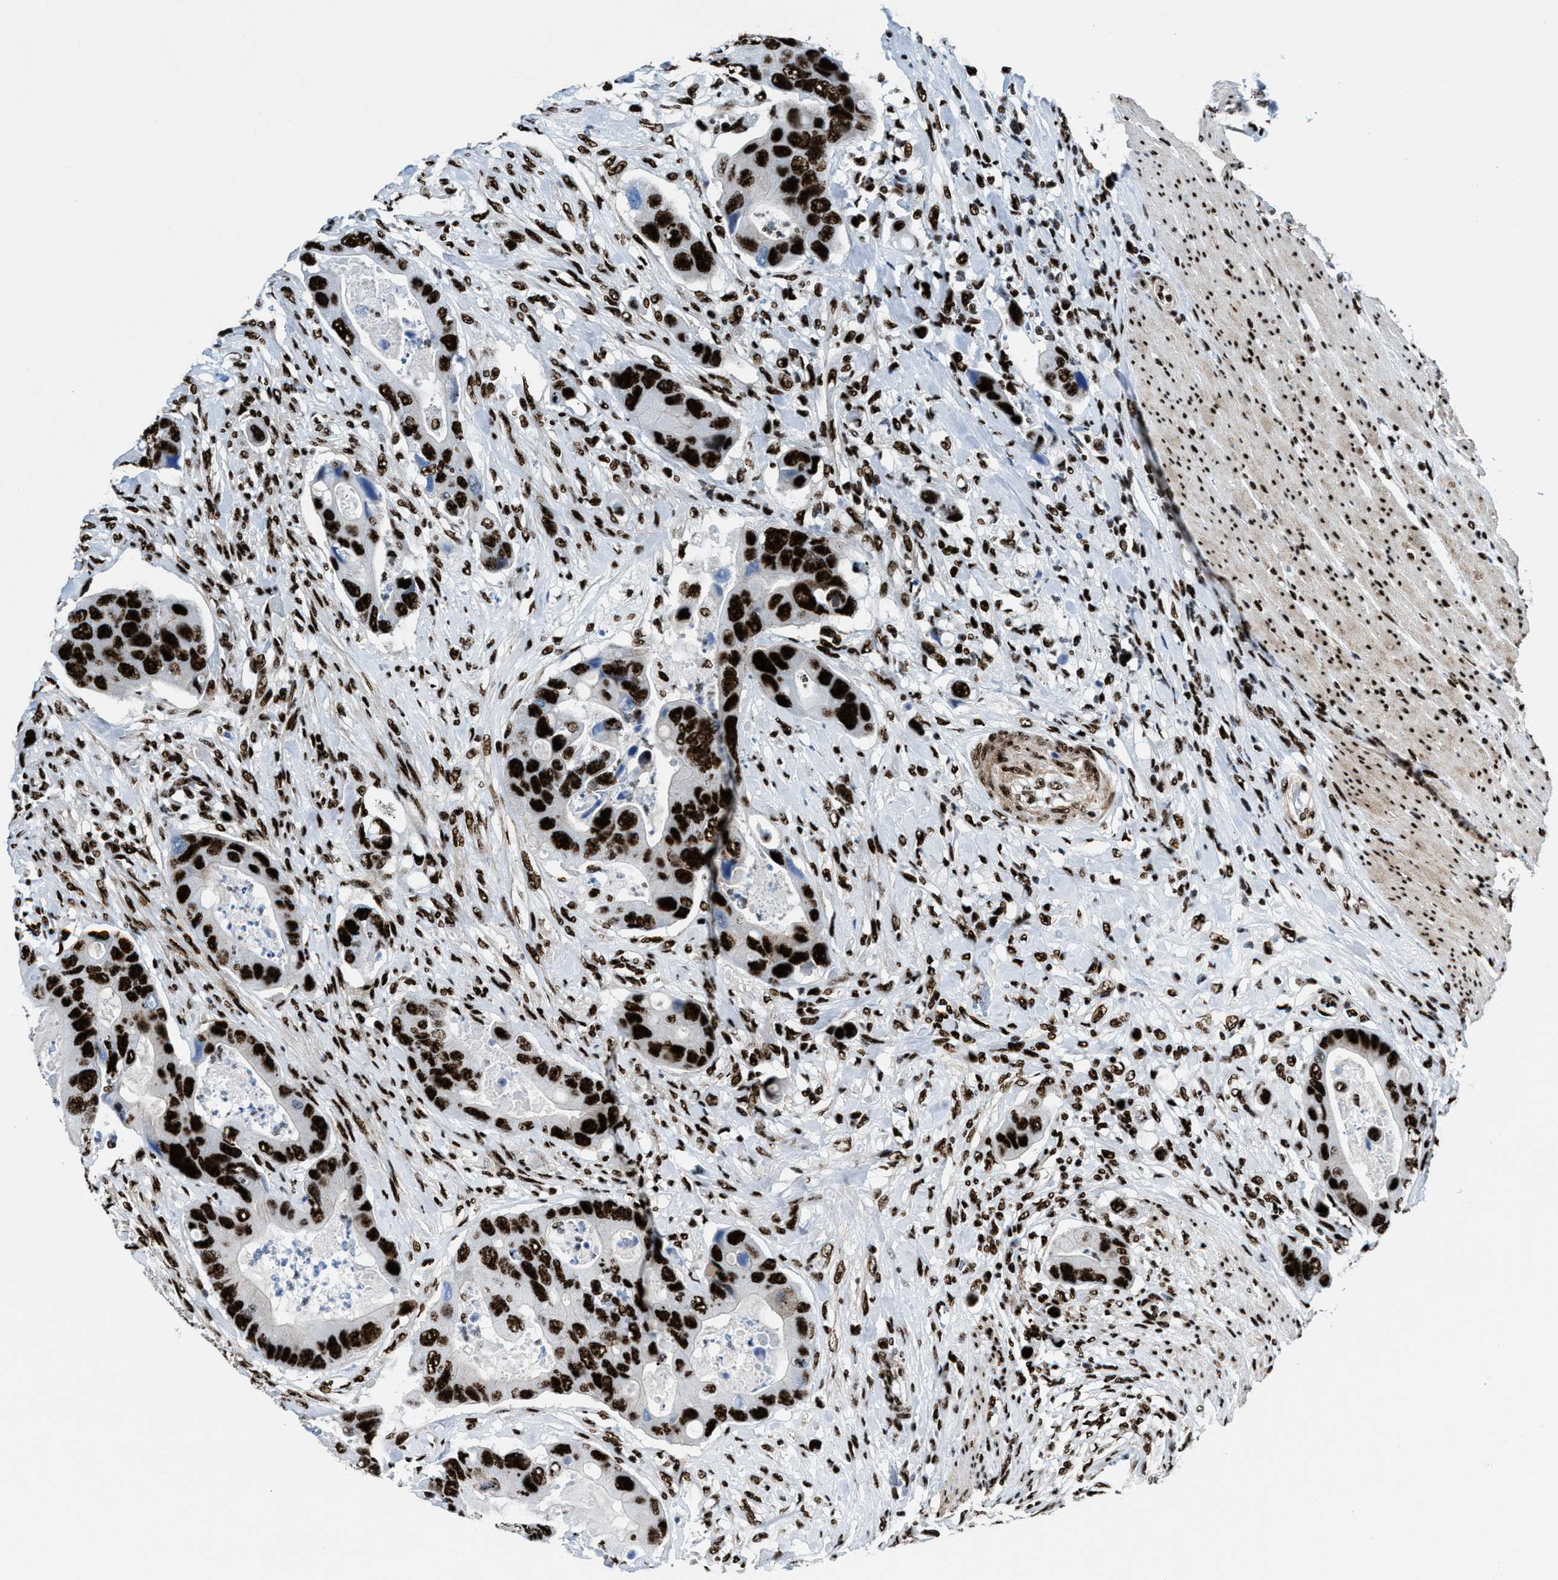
{"staining": {"intensity": "strong", "quantity": ">75%", "location": "nuclear"}, "tissue": "colorectal cancer", "cell_type": "Tumor cells", "image_type": "cancer", "snomed": [{"axis": "morphology", "description": "Adenocarcinoma, NOS"}, {"axis": "topography", "description": "Rectum"}], "caption": "Immunohistochemical staining of colorectal cancer (adenocarcinoma) shows high levels of strong nuclear expression in approximately >75% of tumor cells.", "gene": "NONO", "patient": {"sex": "female", "age": 57}}